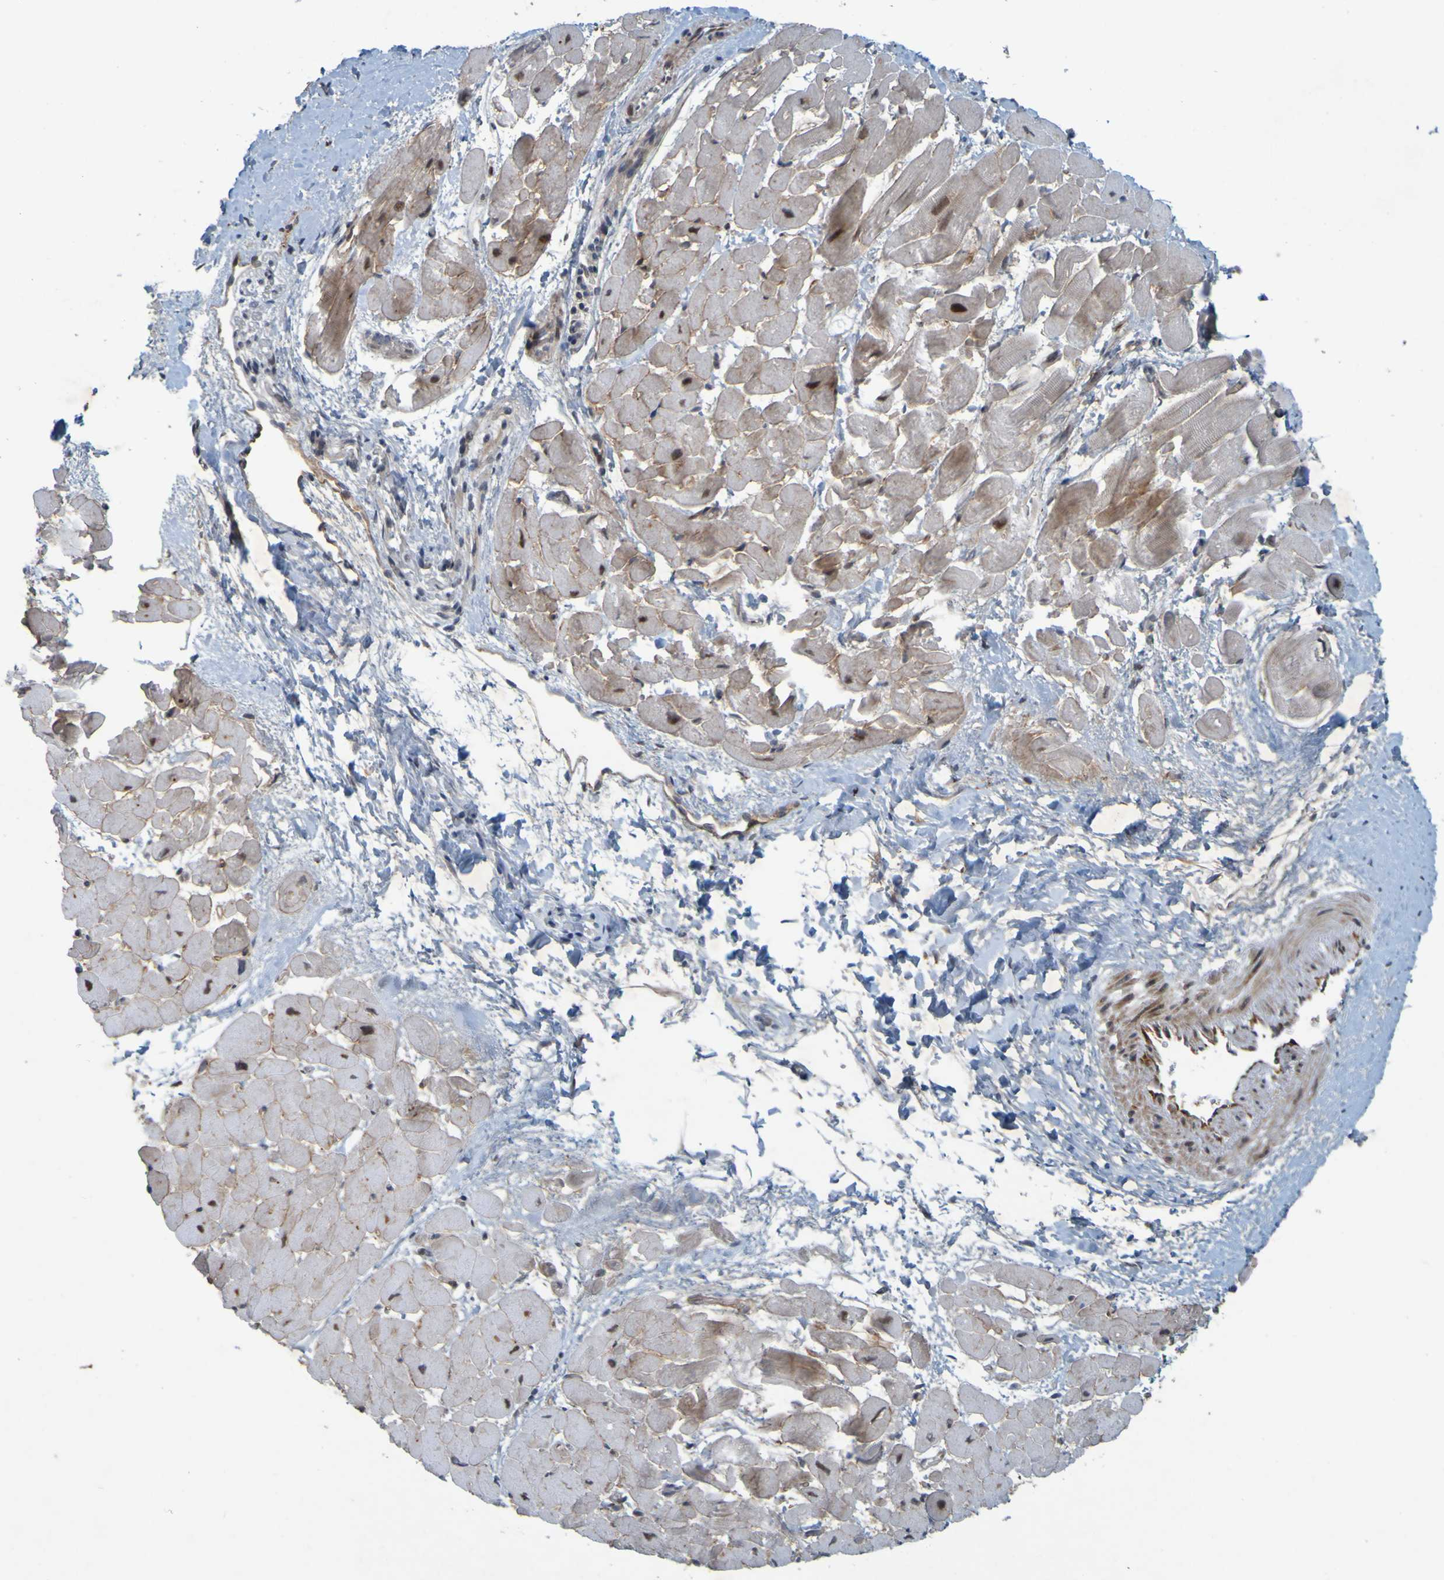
{"staining": {"intensity": "weak", "quantity": ">75%", "location": "cytoplasmic/membranous,nuclear"}, "tissue": "heart muscle", "cell_type": "Cardiomyocytes", "image_type": "normal", "snomed": [{"axis": "morphology", "description": "Normal tissue, NOS"}, {"axis": "topography", "description": "Heart"}], "caption": "This histopathology image shows IHC staining of unremarkable heart muscle, with low weak cytoplasmic/membranous,nuclear staining in about >75% of cardiomyocytes.", "gene": "MCPH1", "patient": {"sex": "male", "age": 45}}